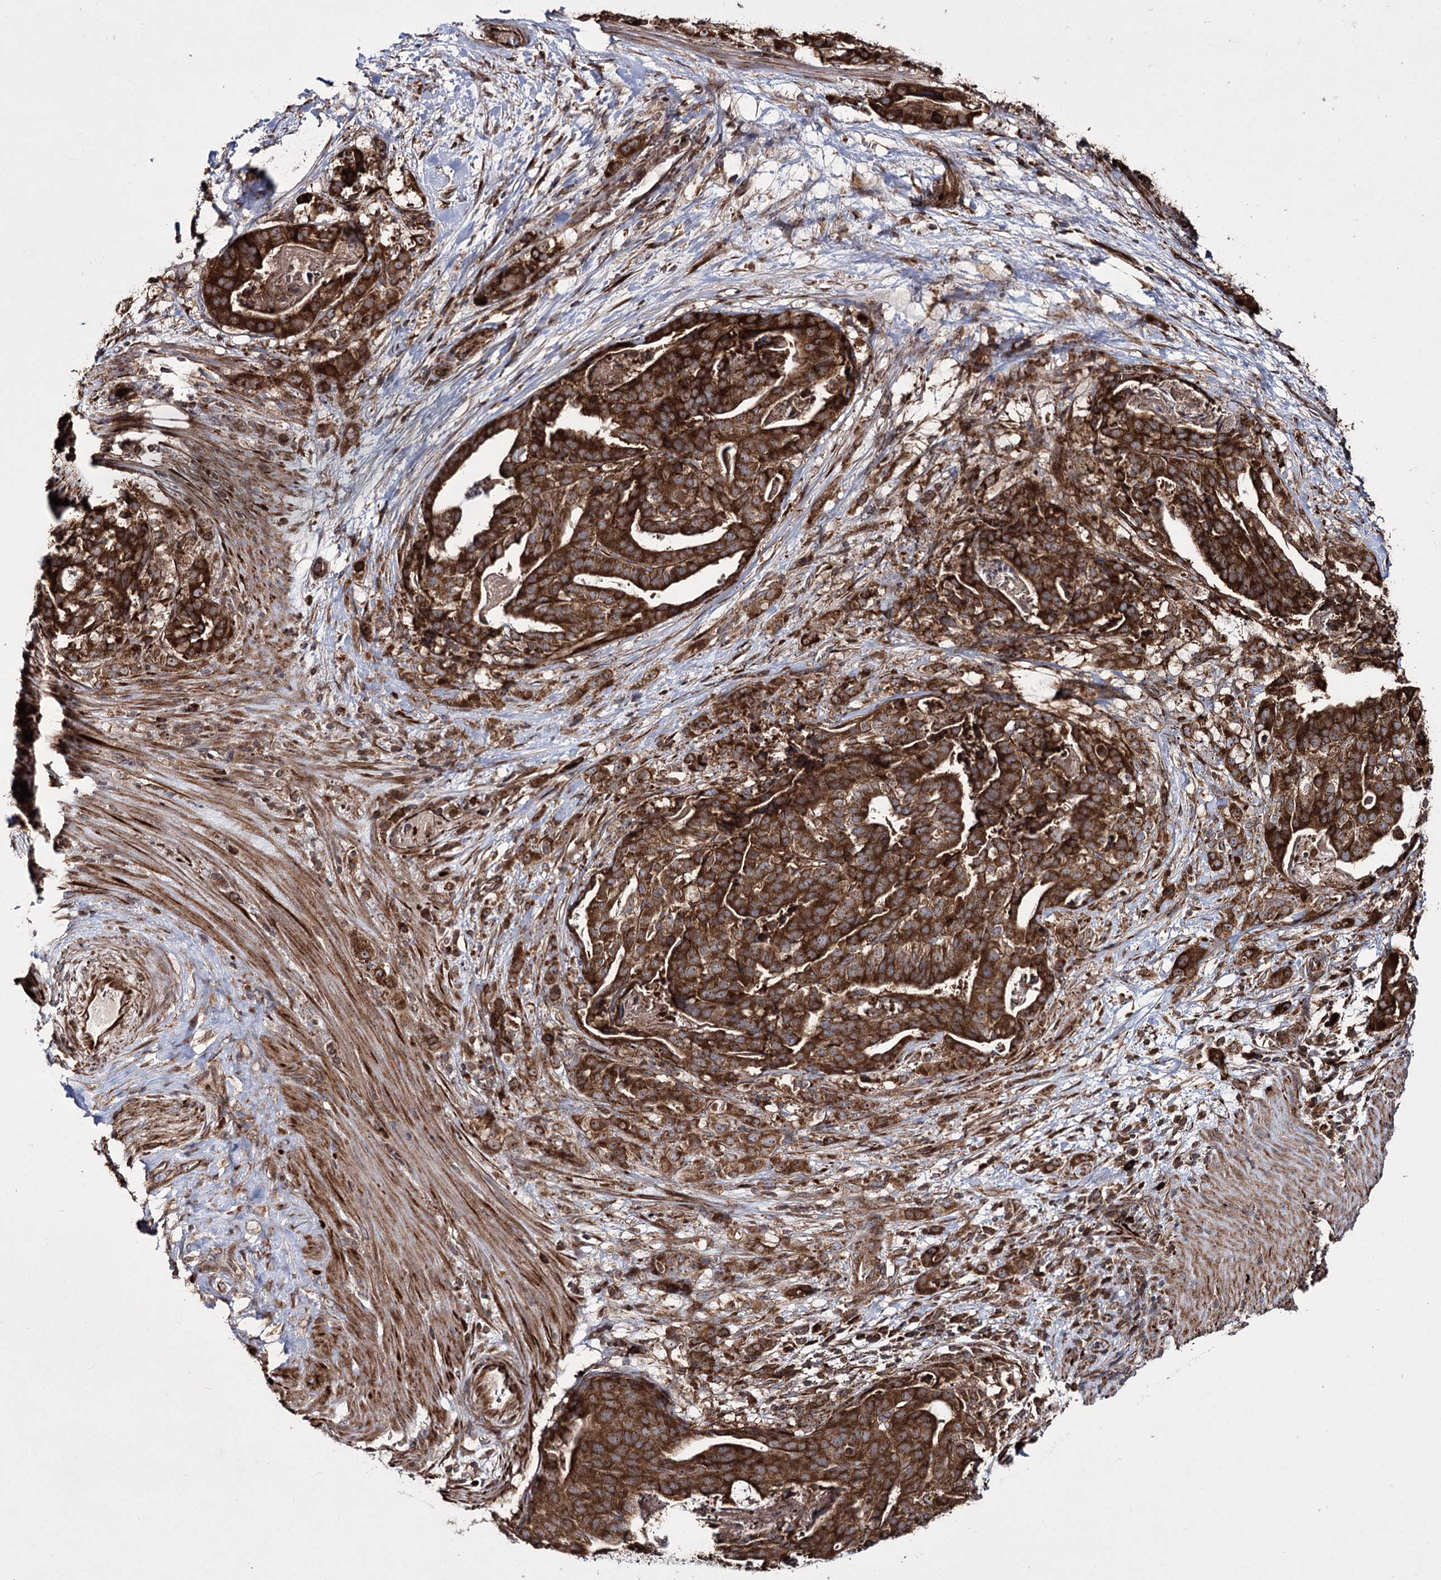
{"staining": {"intensity": "strong", "quantity": ">75%", "location": "cytoplasmic/membranous"}, "tissue": "stomach cancer", "cell_type": "Tumor cells", "image_type": "cancer", "snomed": [{"axis": "morphology", "description": "Adenocarcinoma, NOS"}, {"axis": "topography", "description": "Stomach"}], "caption": "A brown stain labels strong cytoplasmic/membranous staining of a protein in stomach adenocarcinoma tumor cells. (DAB = brown stain, brightfield microscopy at high magnification).", "gene": "HECTD2", "patient": {"sex": "male", "age": 48}}